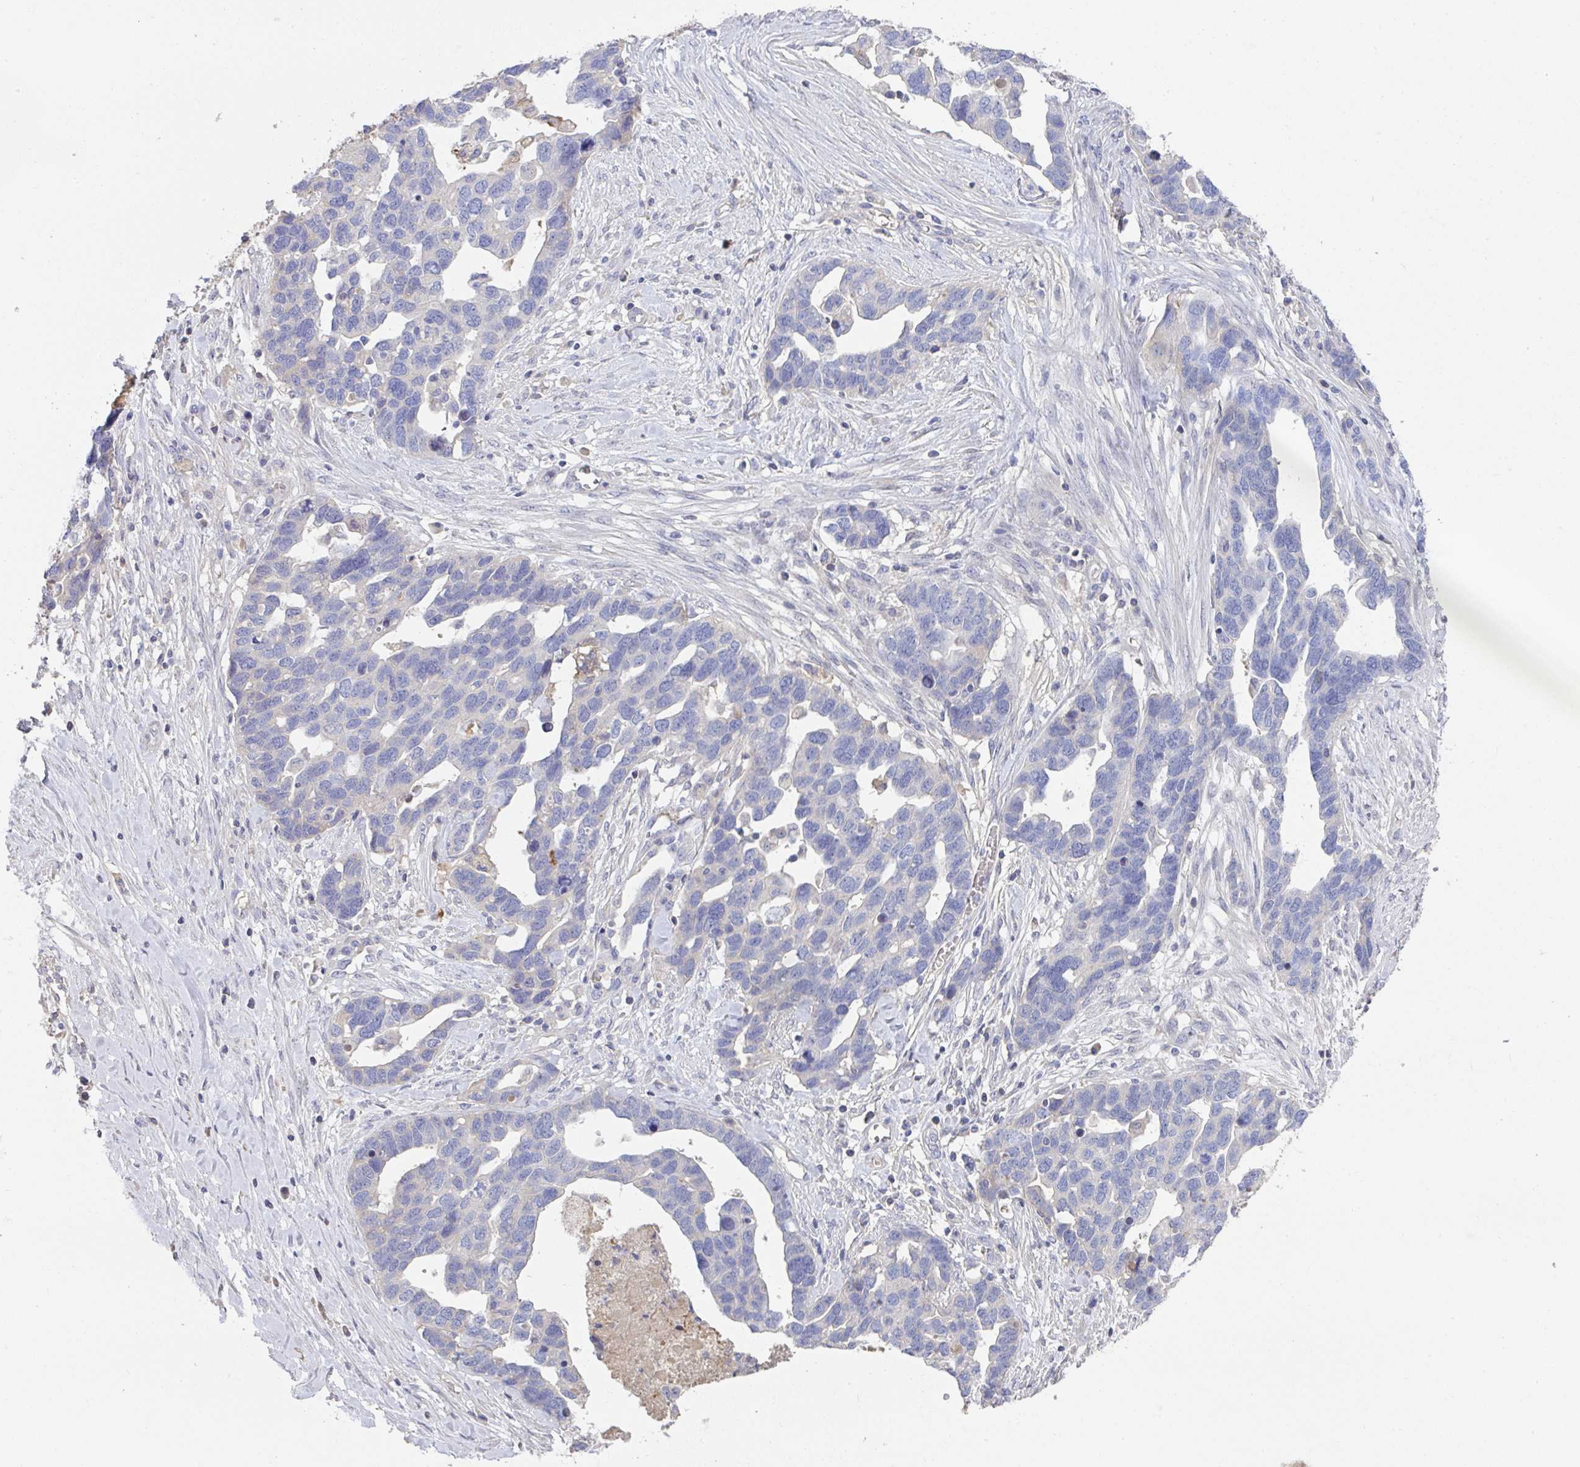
{"staining": {"intensity": "negative", "quantity": "none", "location": "none"}, "tissue": "ovarian cancer", "cell_type": "Tumor cells", "image_type": "cancer", "snomed": [{"axis": "morphology", "description": "Cystadenocarcinoma, serous, NOS"}, {"axis": "topography", "description": "Ovary"}], "caption": "Immunohistochemical staining of ovarian cancer displays no significant staining in tumor cells.", "gene": "ANO5", "patient": {"sex": "female", "age": 54}}